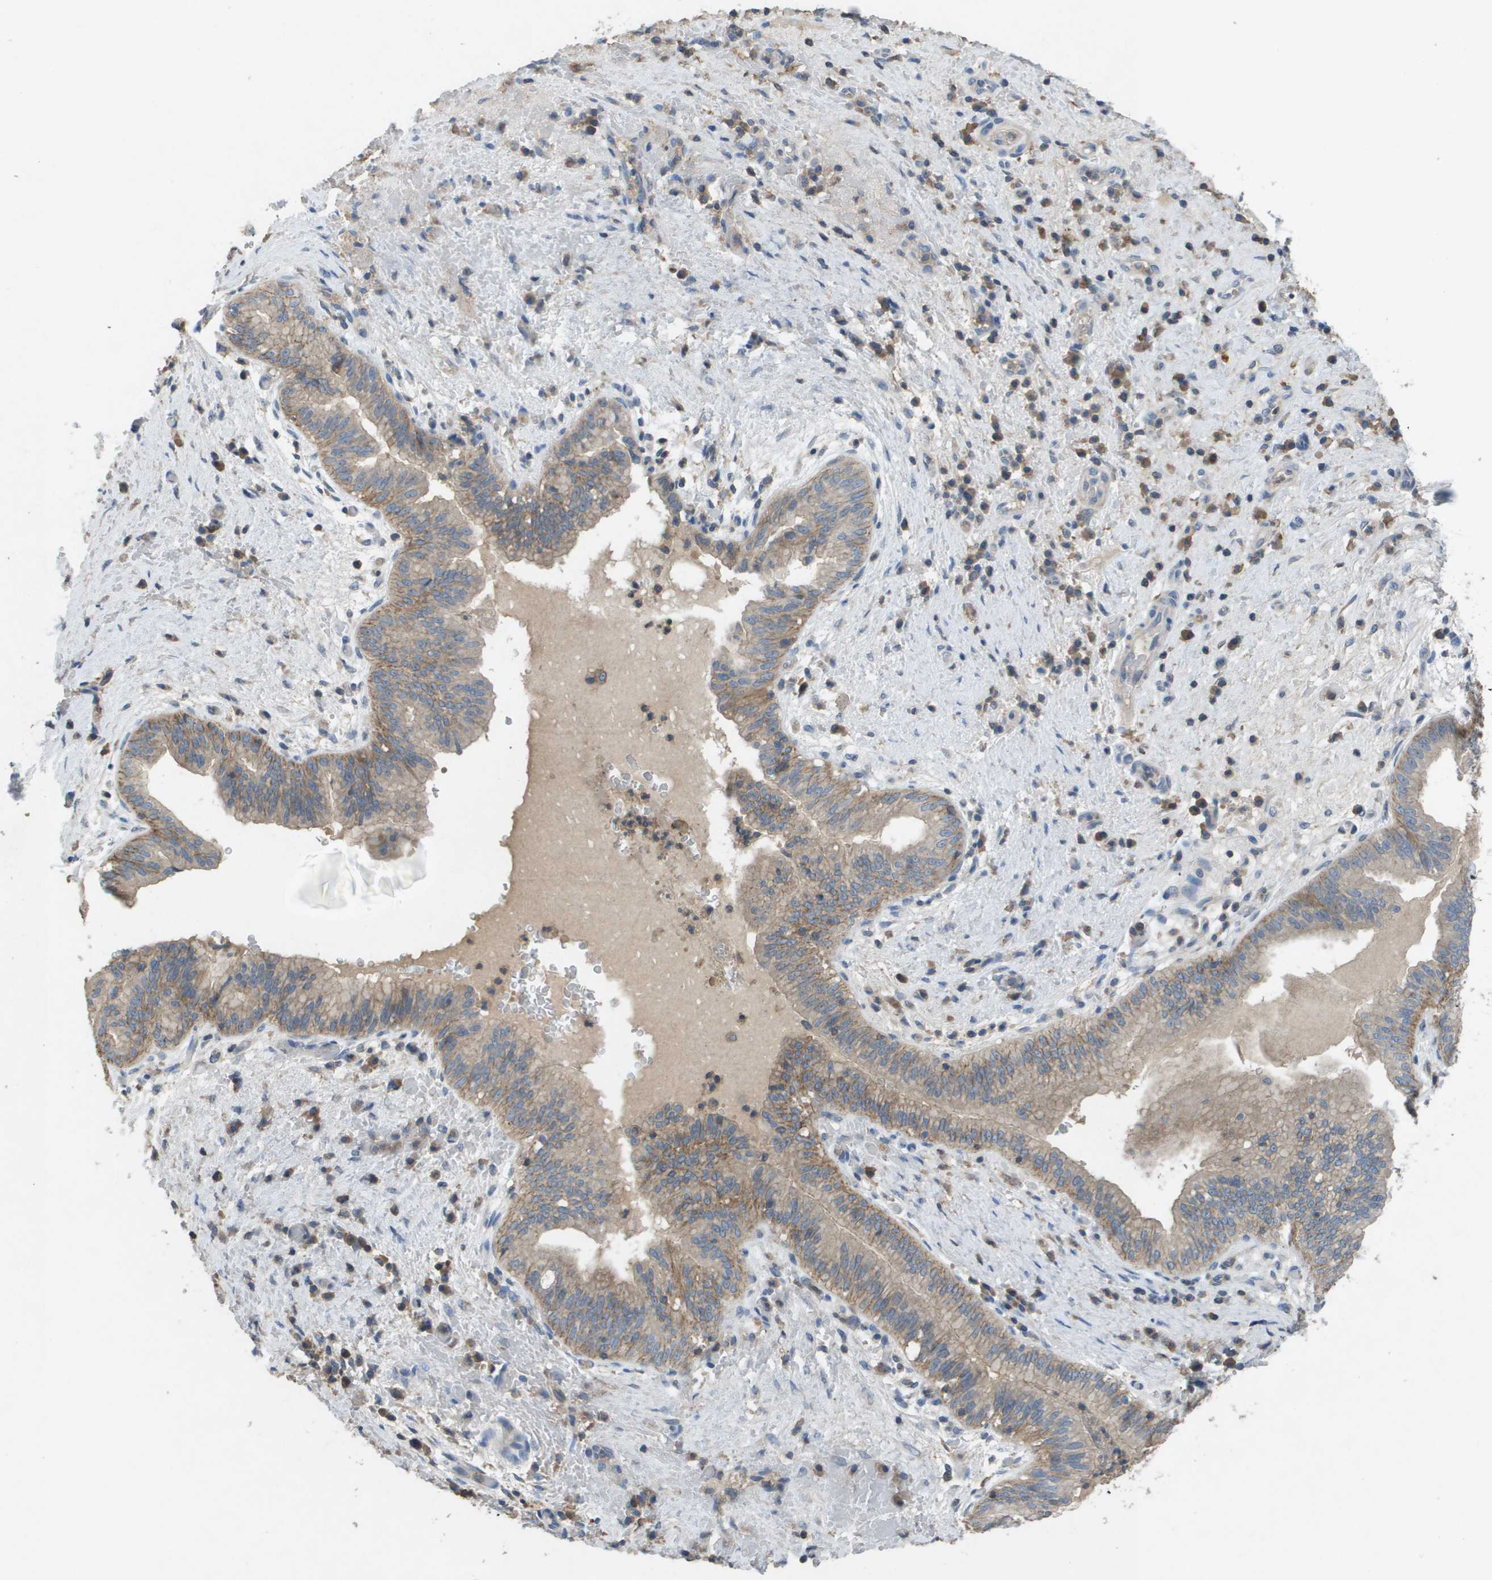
{"staining": {"intensity": "weak", "quantity": ">75%", "location": "cytoplasmic/membranous"}, "tissue": "liver cancer", "cell_type": "Tumor cells", "image_type": "cancer", "snomed": [{"axis": "morphology", "description": "Cholangiocarcinoma"}, {"axis": "topography", "description": "Liver"}], "caption": "Human cholangiocarcinoma (liver) stained with a brown dye exhibits weak cytoplasmic/membranous positive staining in about >75% of tumor cells.", "gene": "CLCA4", "patient": {"sex": "female", "age": 38}}